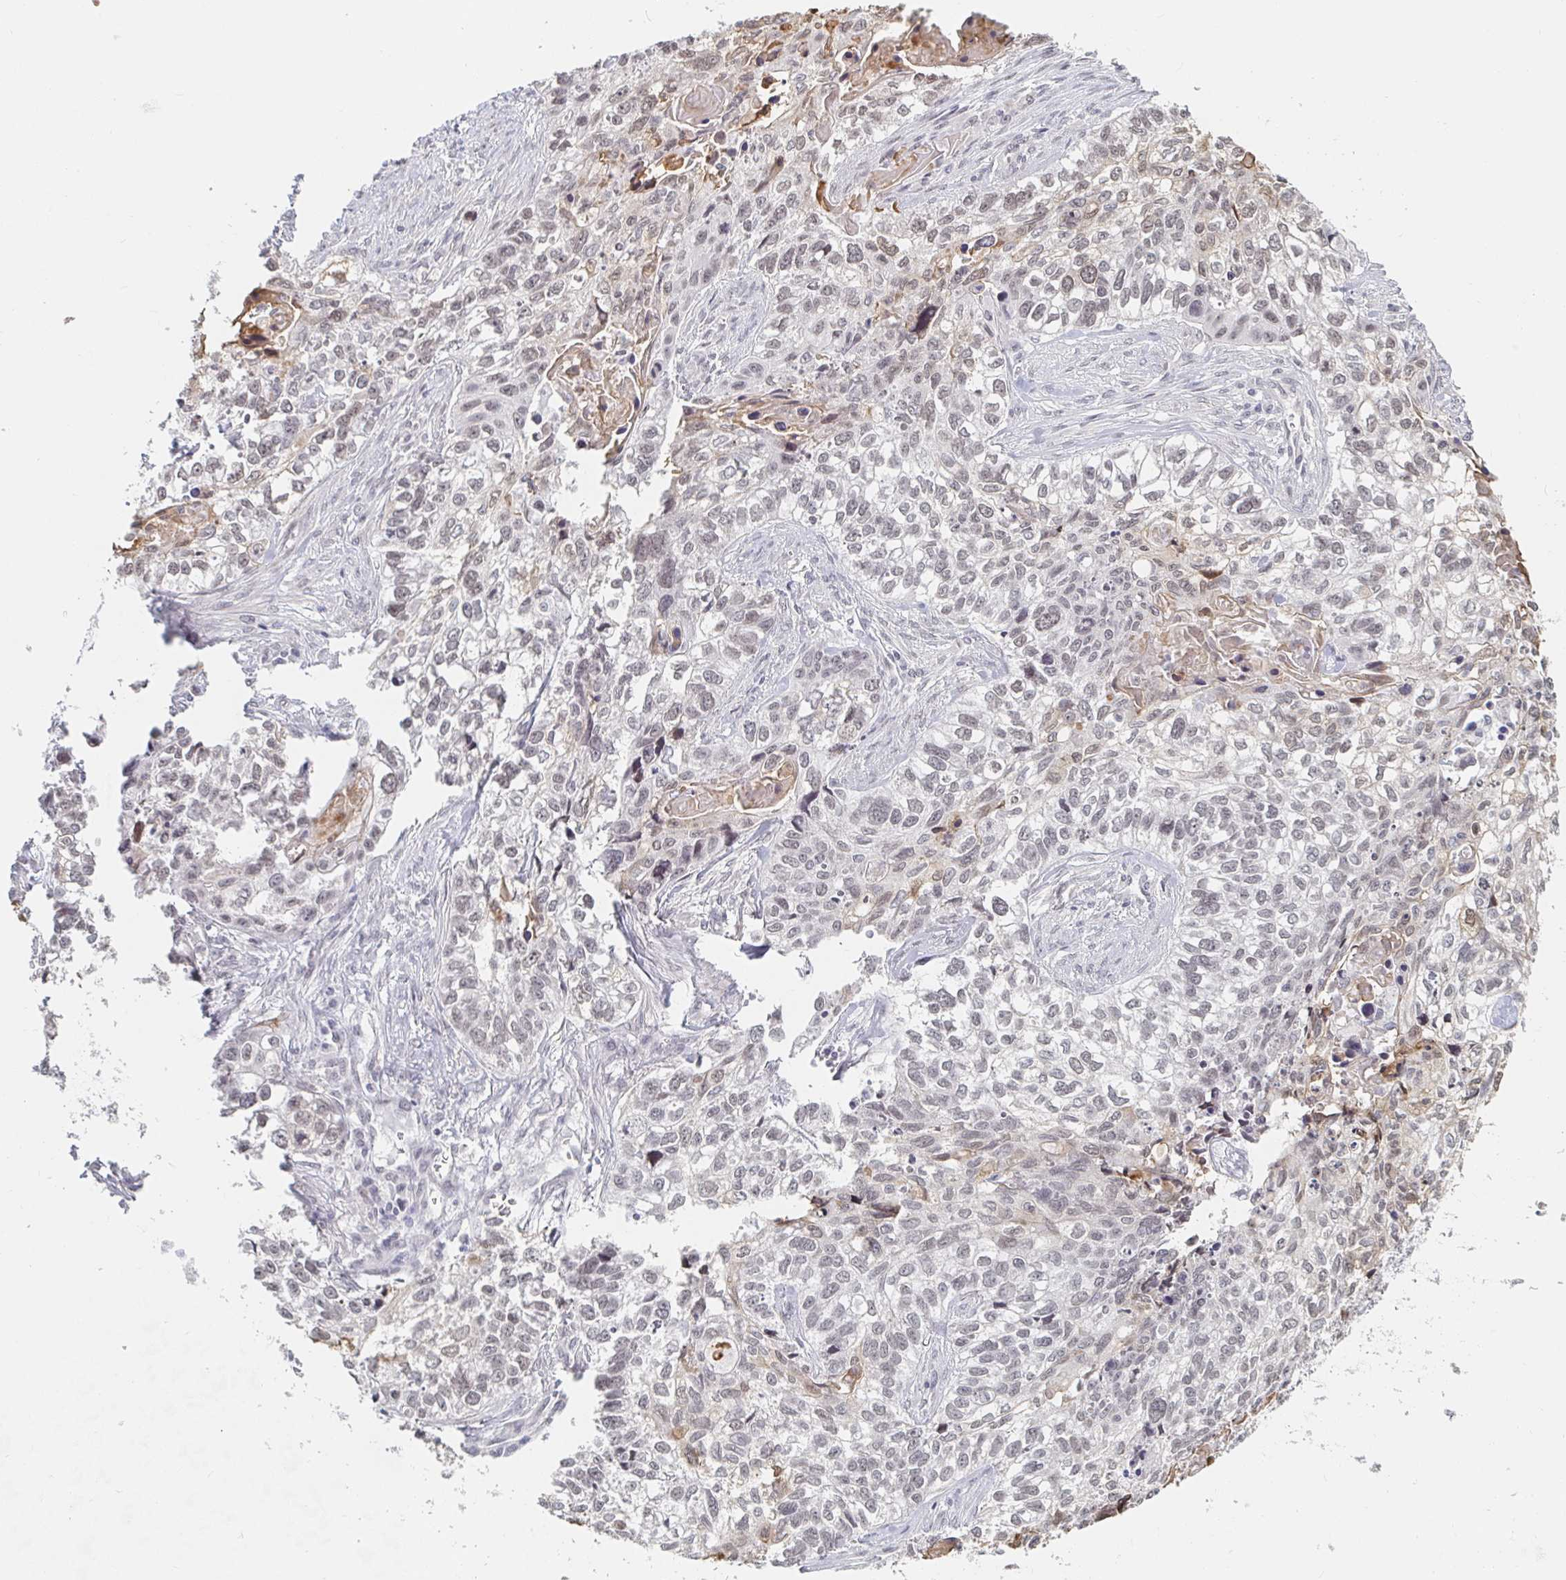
{"staining": {"intensity": "weak", "quantity": "<25%", "location": "nuclear"}, "tissue": "lung cancer", "cell_type": "Tumor cells", "image_type": "cancer", "snomed": [{"axis": "morphology", "description": "Squamous cell carcinoma, NOS"}, {"axis": "topography", "description": "Lung"}], "caption": "Immunohistochemistry (IHC) micrograph of human lung cancer (squamous cell carcinoma) stained for a protein (brown), which reveals no expression in tumor cells.", "gene": "CHD2", "patient": {"sex": "male", "age": 74}}